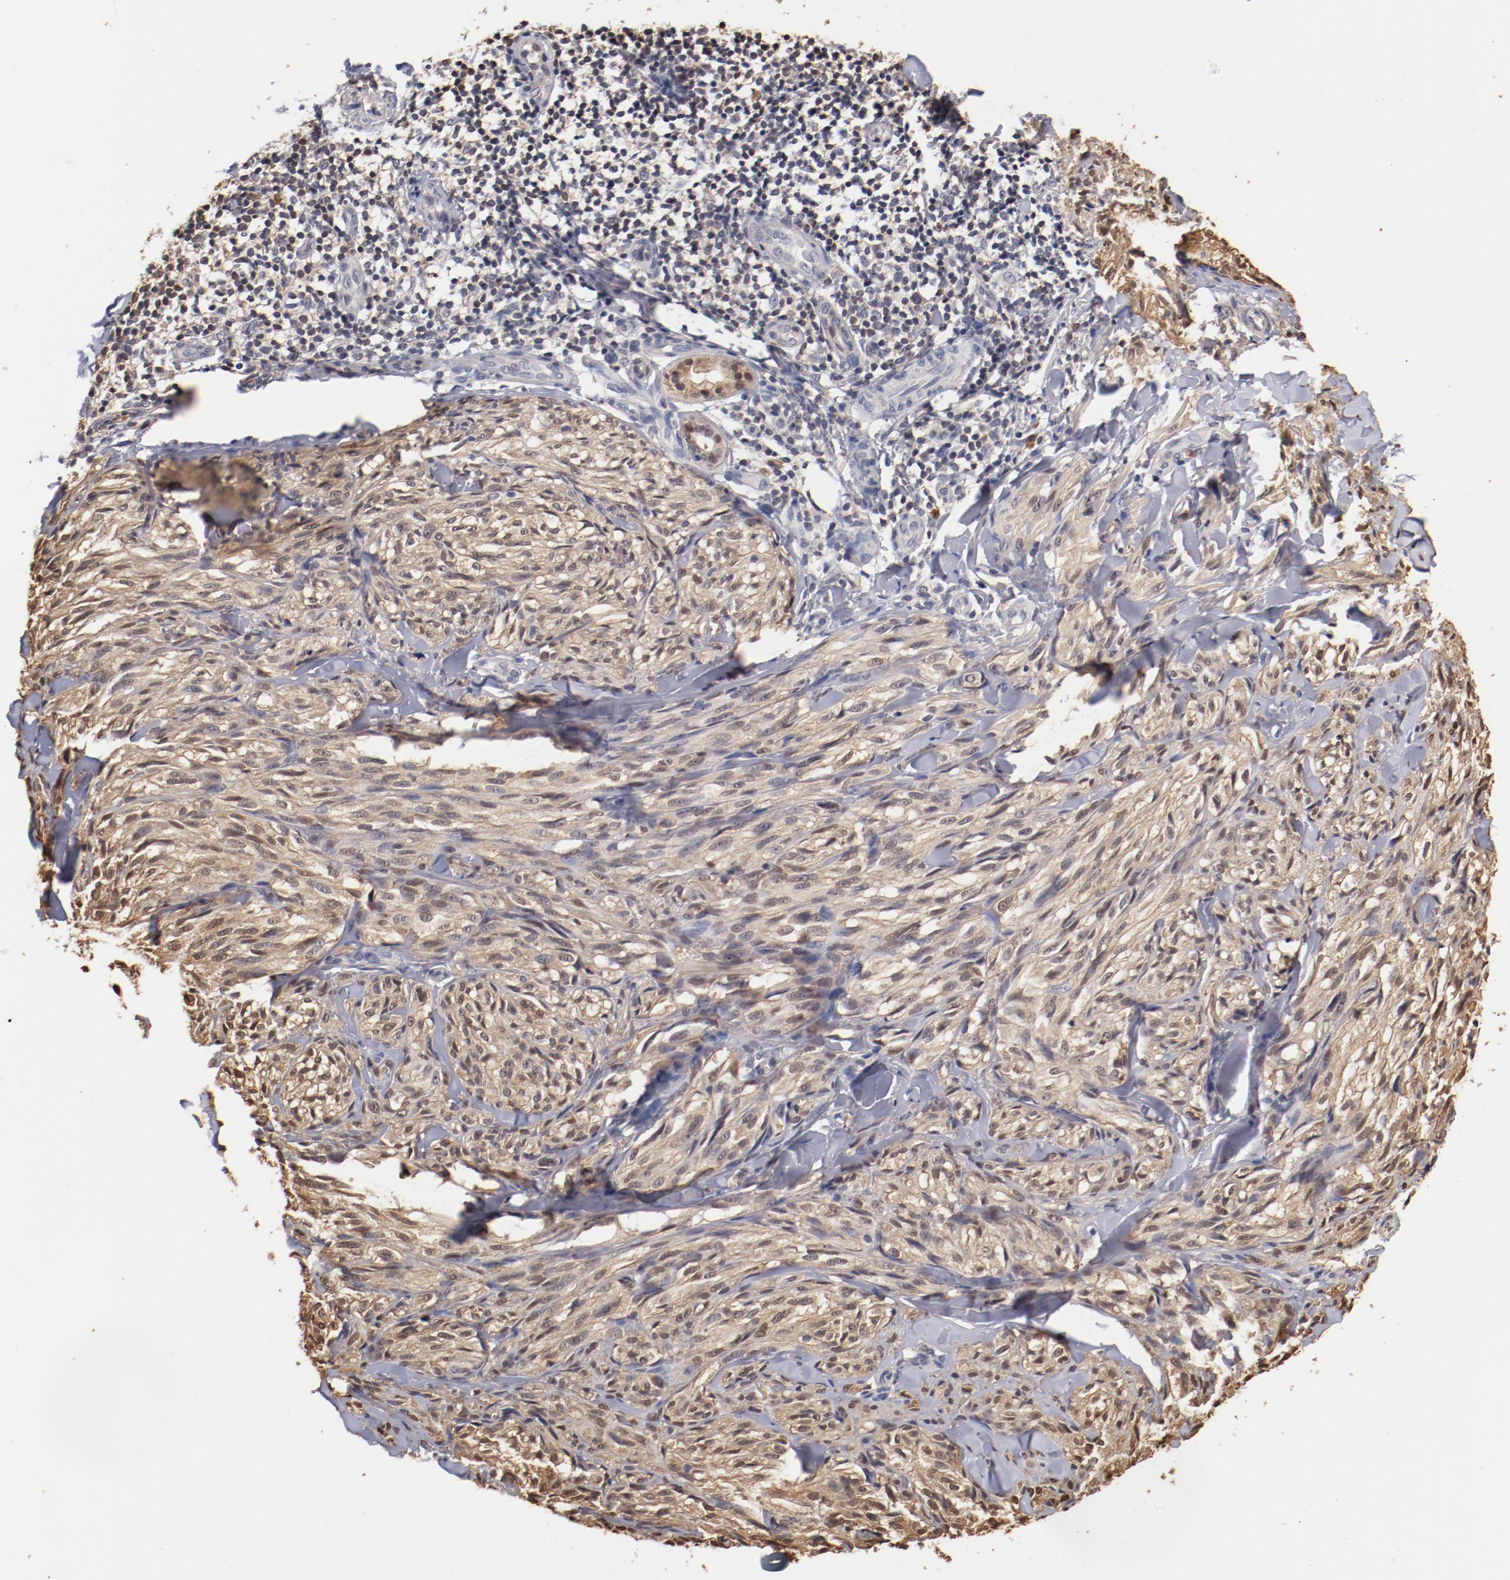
{"staining": {"intensity": "moderate", "quantity": ">75%", "location": "cytoplasmic/membranous"}, "tissue": "melanoma", "cell_type": "Tumor cells", "image_type": "cancer", "snomed": [{"axis": "morphology", "description": "Malignant melanoma, Metastatic site"}, {"axis": "topography", "description": "Skin"}], "caption": "Immunohistochemical staining of melanoma exhibits medium levels of moderate cytoplasmic/membranous protein expression in about >75% of tumor cells.", "gene": "MIF", "patient": {"sex": "female", "age": 66}}